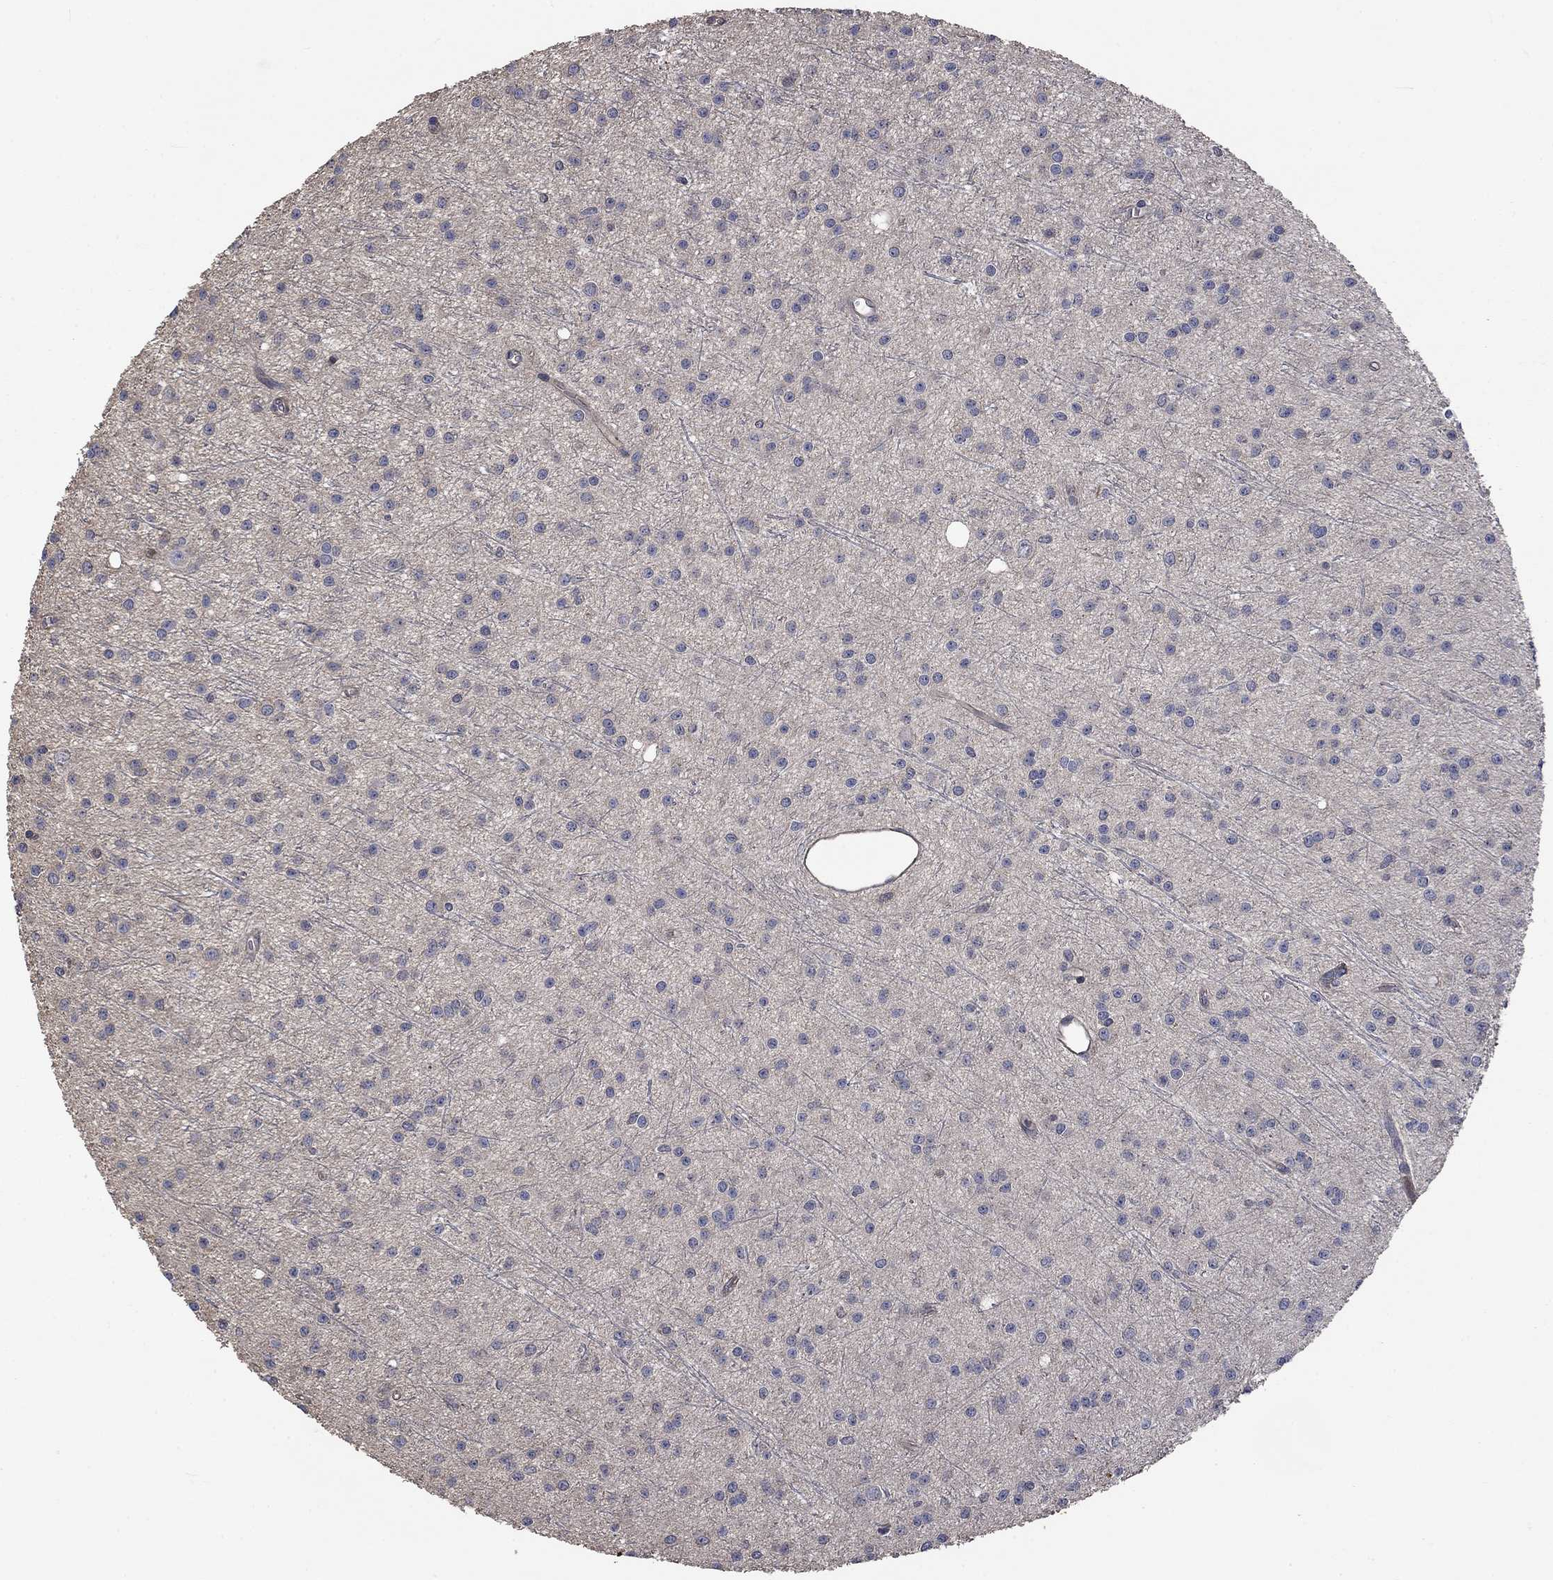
{"staining": {"intensity": "negative", "quantity": "none", "location": "none"}, "tissue": "glioma", "cell_type": "Tumor cells", "image_type": "cancer", "snomed": [{"axis": "morphology", "description": "Glioma, malignant, Low grade"}, {"axis": "topography", "description": "Brain"}], "caption": "Tumor cells show no significant positivity in low-grade glioma (malignant).", "gene": "VCAN", "patient": {"sex": "male", "age": 27}}